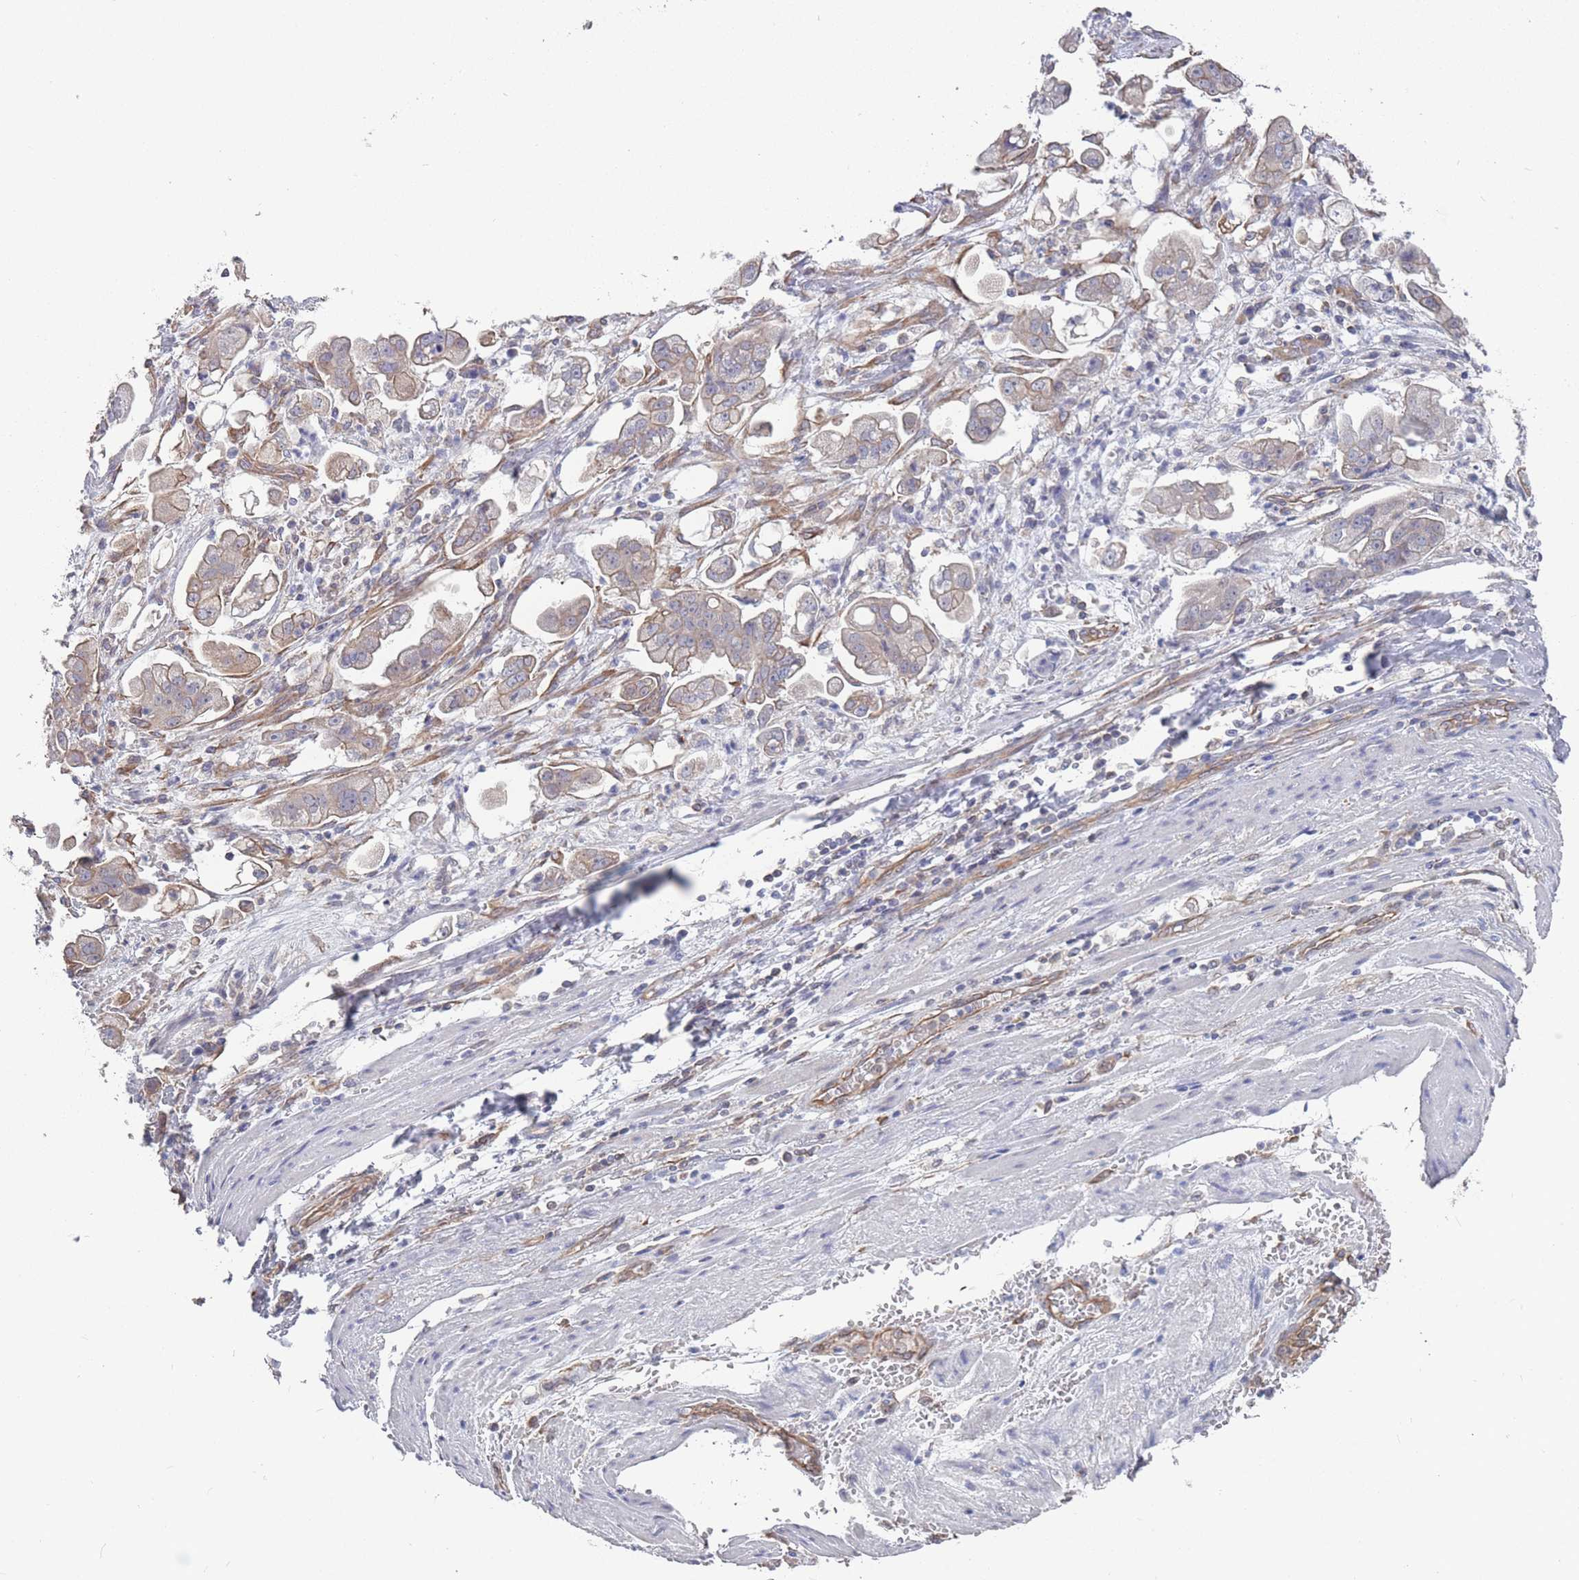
{"staining": {"intensity": "weak", "quantity": "25%-75%", "location": "cytoplasmic/membranous"}, "tissue": "stomach cancer", "cell_type": "Tumor cells", "image_type": "cancer", "snomed": [{"axis": "morphology", "description": "Adenocarcinoma, NOS"}, {"axis": "topography", "description": "Stomach"}], "caption": "DAB (3,3'-diaminobenzidine) immunohistochemical staining of human stomach cancer shows weak cytoplasmic/membranous protein positivity in about 25%-75% of tumor cells. Immunohistochemistry (ihc) stains the protein in brown and the nuclei are stained blue.", "gene": "SLC1A6", "patient": {"sex": "male", "age": 62}}